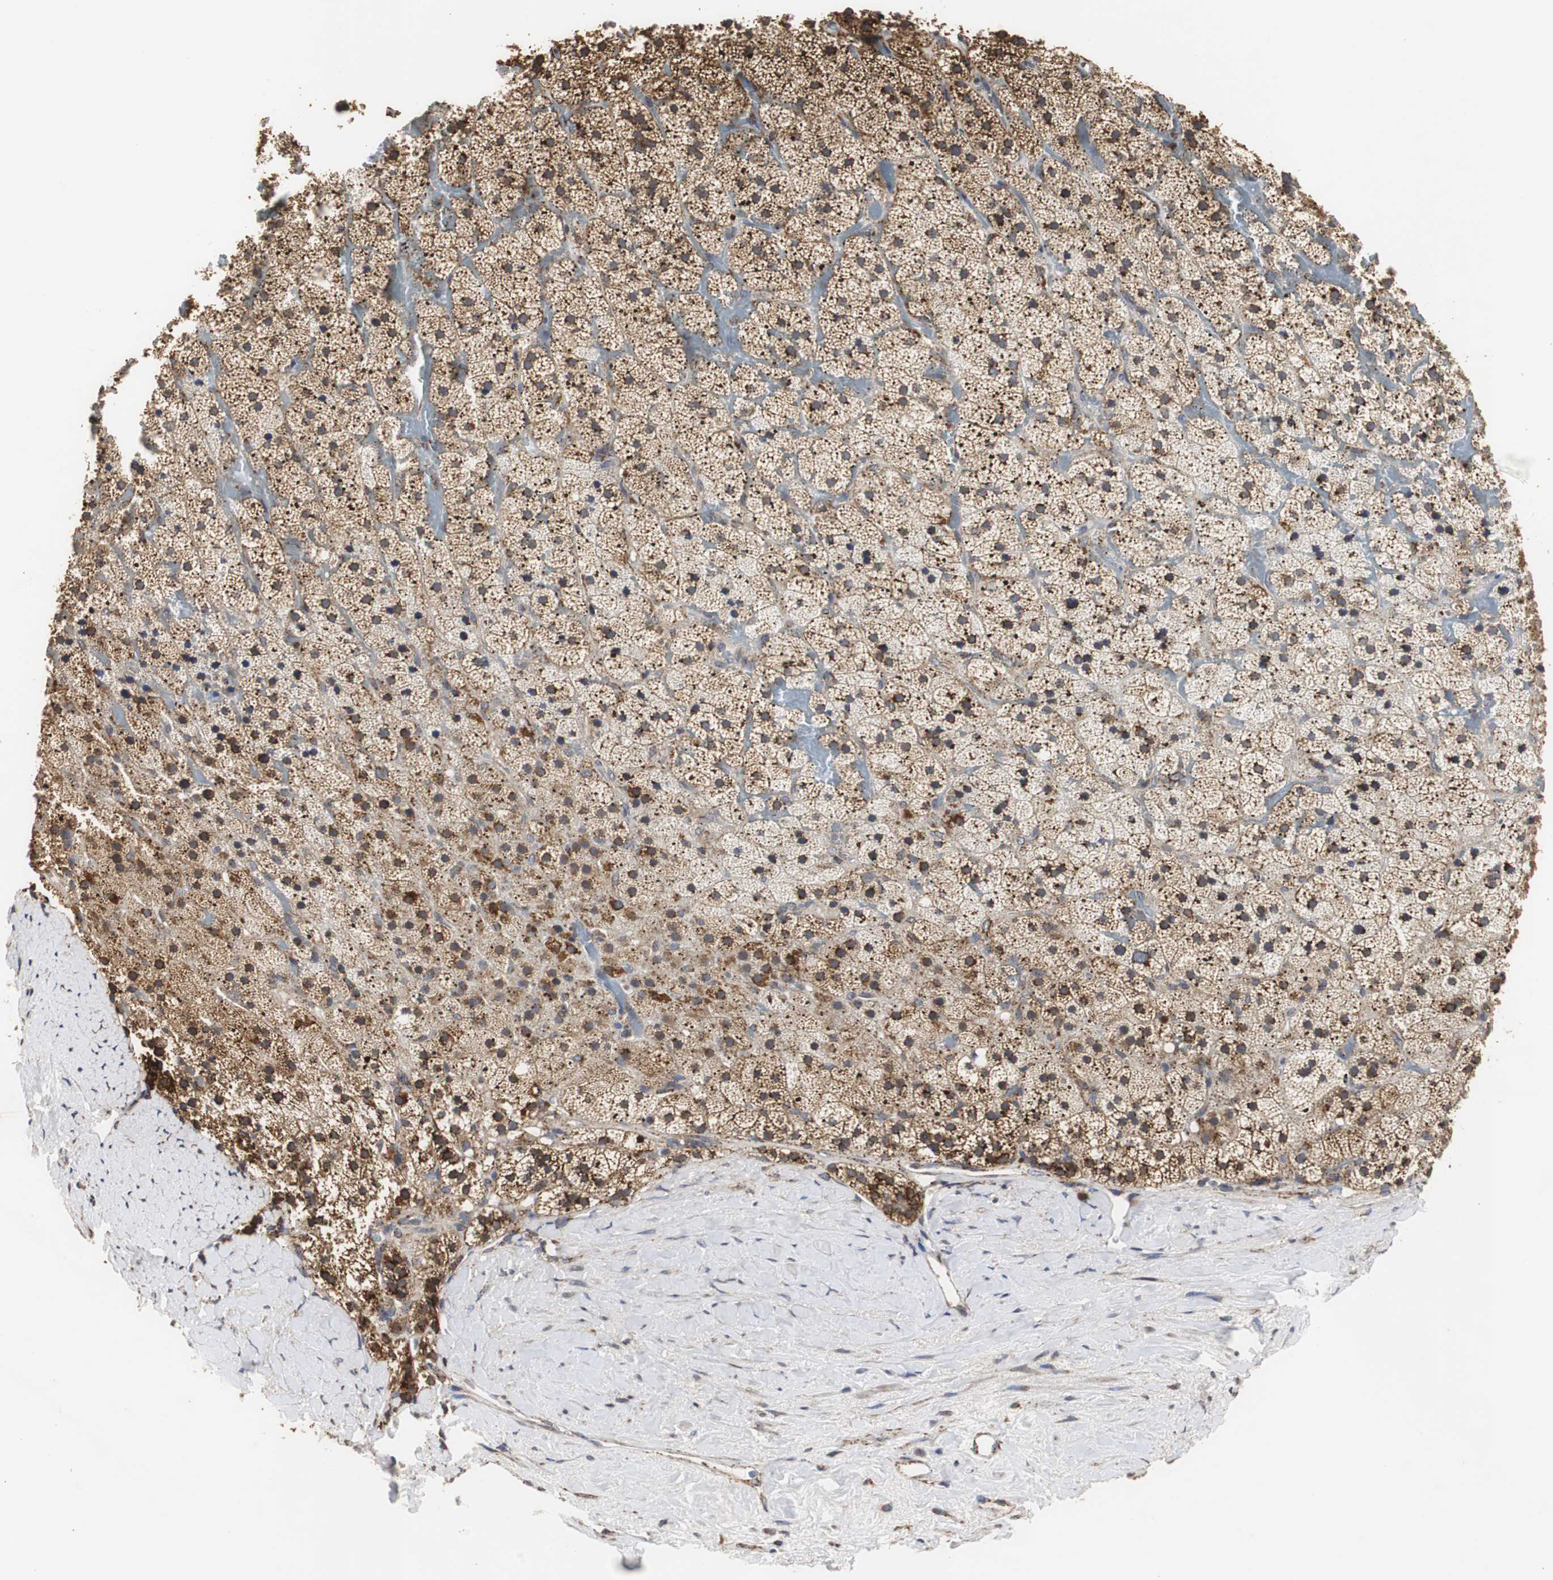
{"staining": {"intensity": "strong", "quantity": "25%-75%", "location": "cytoplasmic/membranous"}, "tissue": "adrenal gland", "cell_type": "Glandular cells", "image_type": "normal", "snomed": [{"axis": "morphology", "description": "Normal tissue, NOS"}, {"axis": "topography", "description": "Adrenal gland"}], "caption": "Immunohistochemistry staining of benign adrenal gland, which shows high levels of strong cytoplasmic/membranous positivity in approximately 25%-75% of glandular cells indicating strong cytoplasmic/membranous protein staining. The staining was performed using DAB (brown) for protein detection and nuclei were counterstained in hematoxylin (blue).", "gene": "HSD17B10", "patient": {"sex": "male", "age": 35}}